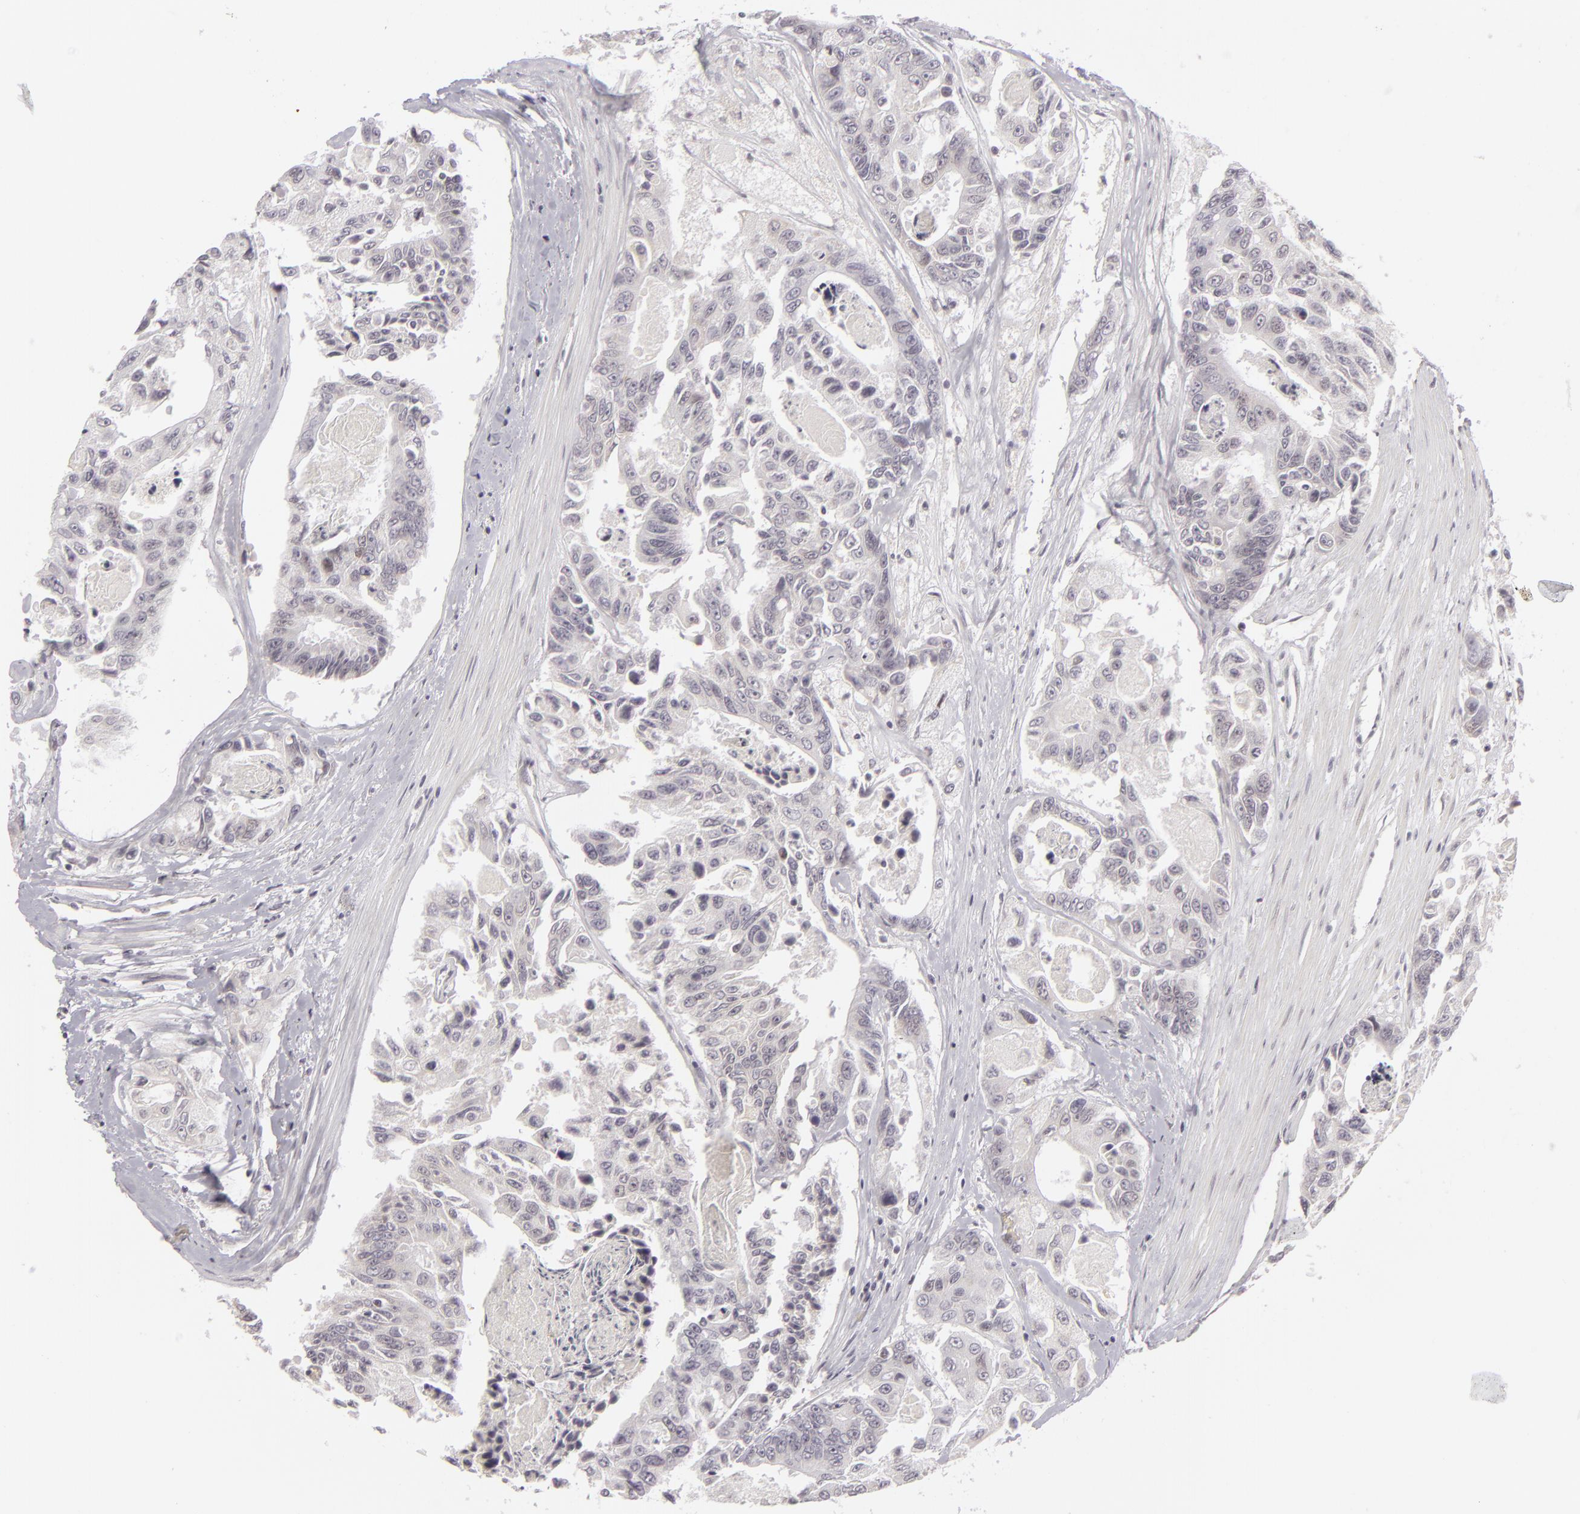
{"staining": {"intensity": "negative", "quantity": "none", "location": "none"}, "tissue": "colorectal cancer", "cell_type": "Tumor cells", "image_type": "cancer", "snomed": [{"axis": "morphology", "description": "Adenocarcinoma, NOS"}, {"axis": "topography", "description": "Colon"}], "caption": "DAB (3,3'-diaminobenzidine) immunohistochemical staining of colorectal adenocarcinoma exhibits no significant expression in tumor cells. (DAB (3,3'-diaminobenzidine) IHC visualized using brightfield microscopy, high magnification).", "gene": "SIX1", "patient": {"sex": "female", "age": 86}}